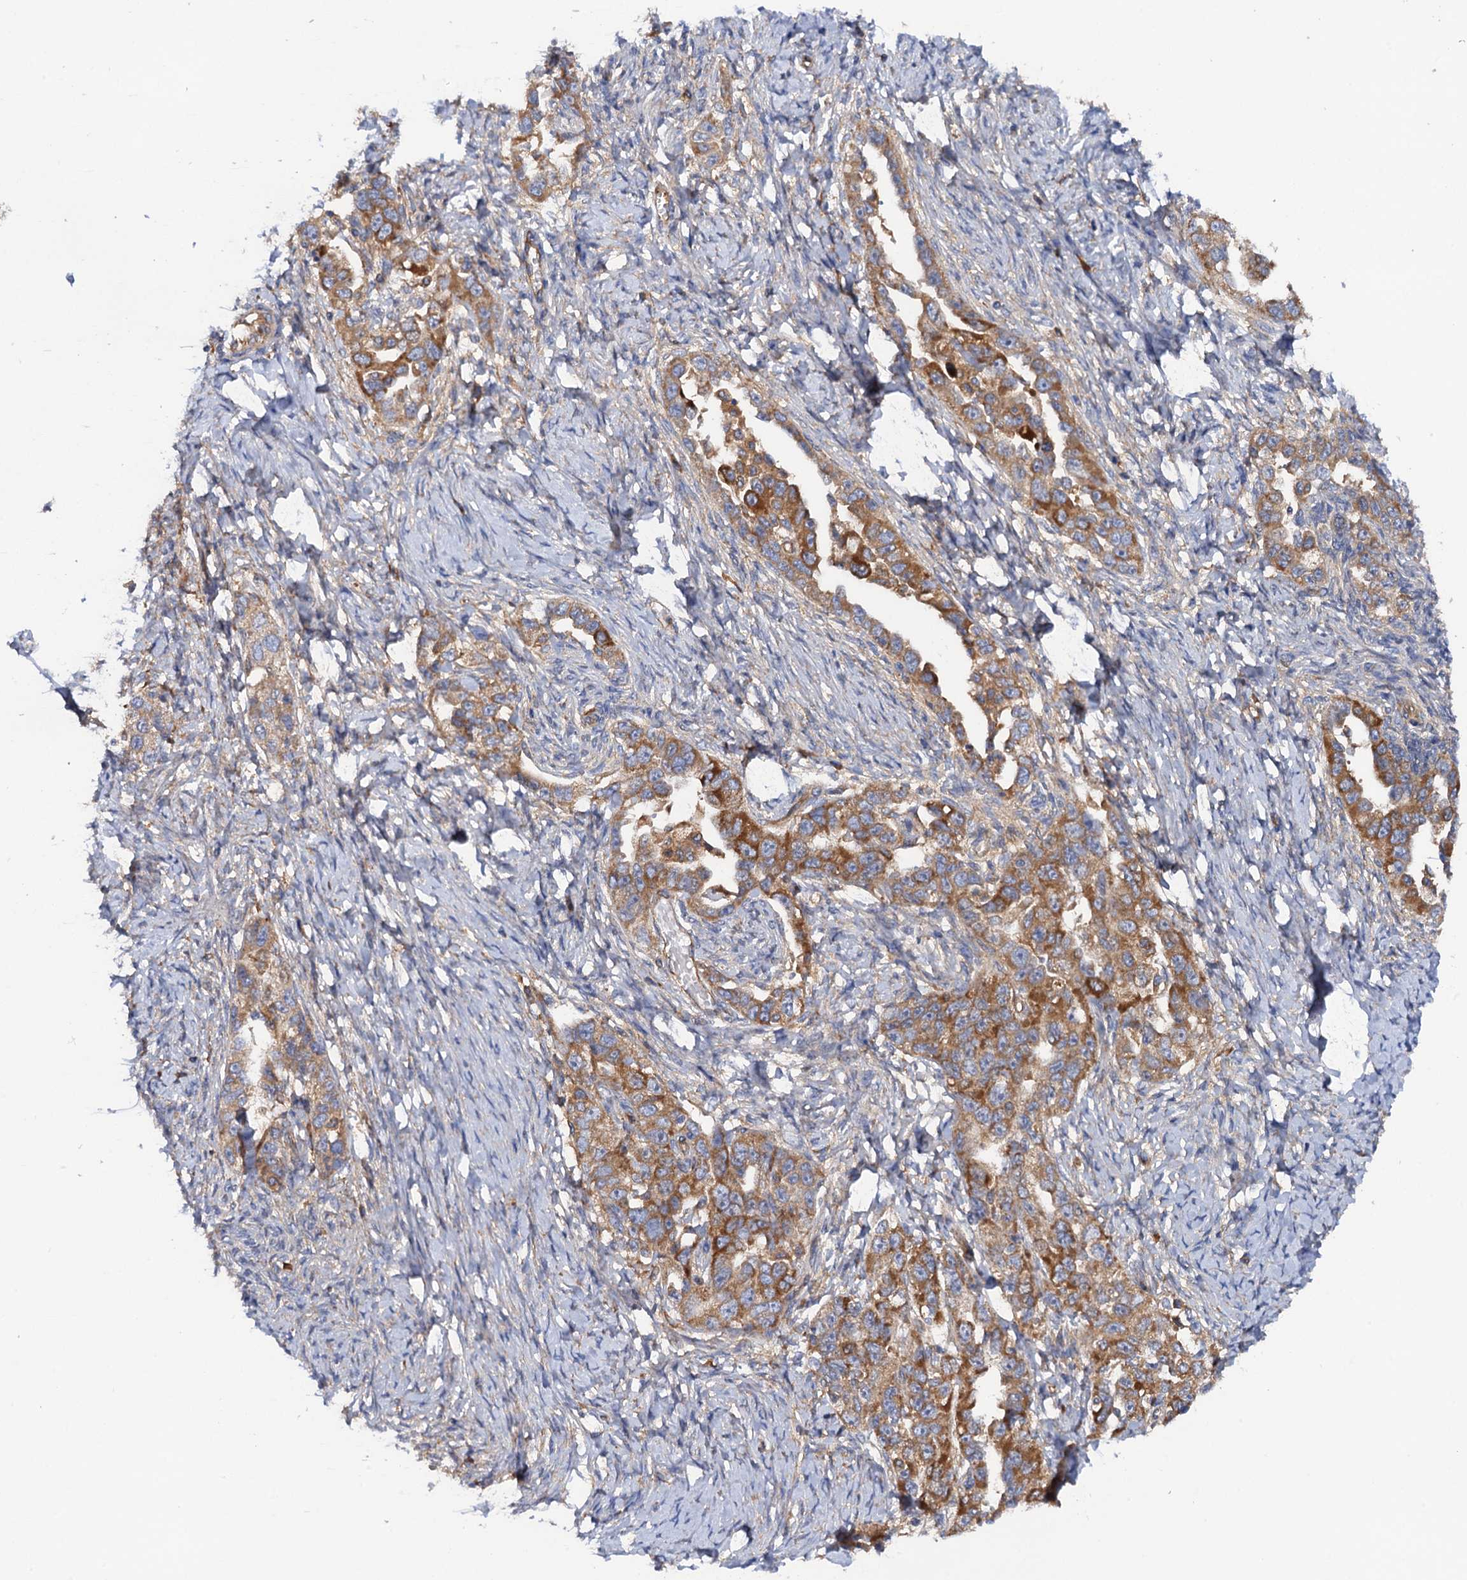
{"staining": {"intensity": "moderate", "quantity": ">75%", "location": "cytoplasmic/membranous"}, "tissue": "ovarian cancer", "cell_type": "Tumor cells", "image_type": "cancer", "snomed": [{"axis": "morphology", "description": "Carcinoma, NOS"}, {"axis": "morphology", "description": "Cystadenocarcinoma, serous, NOS"}, {"axis": "topography", "description": "Ovary"}], "caption": "IHC photomicrograph of human ovarian cancer stained for a protein (brown), which exhibits medium levels of moderate cytoplasmic/membranous expression in about >75% of tumor cells.", "gene": "MRPL48", "patient": {"sex": "female", "age": 69}}